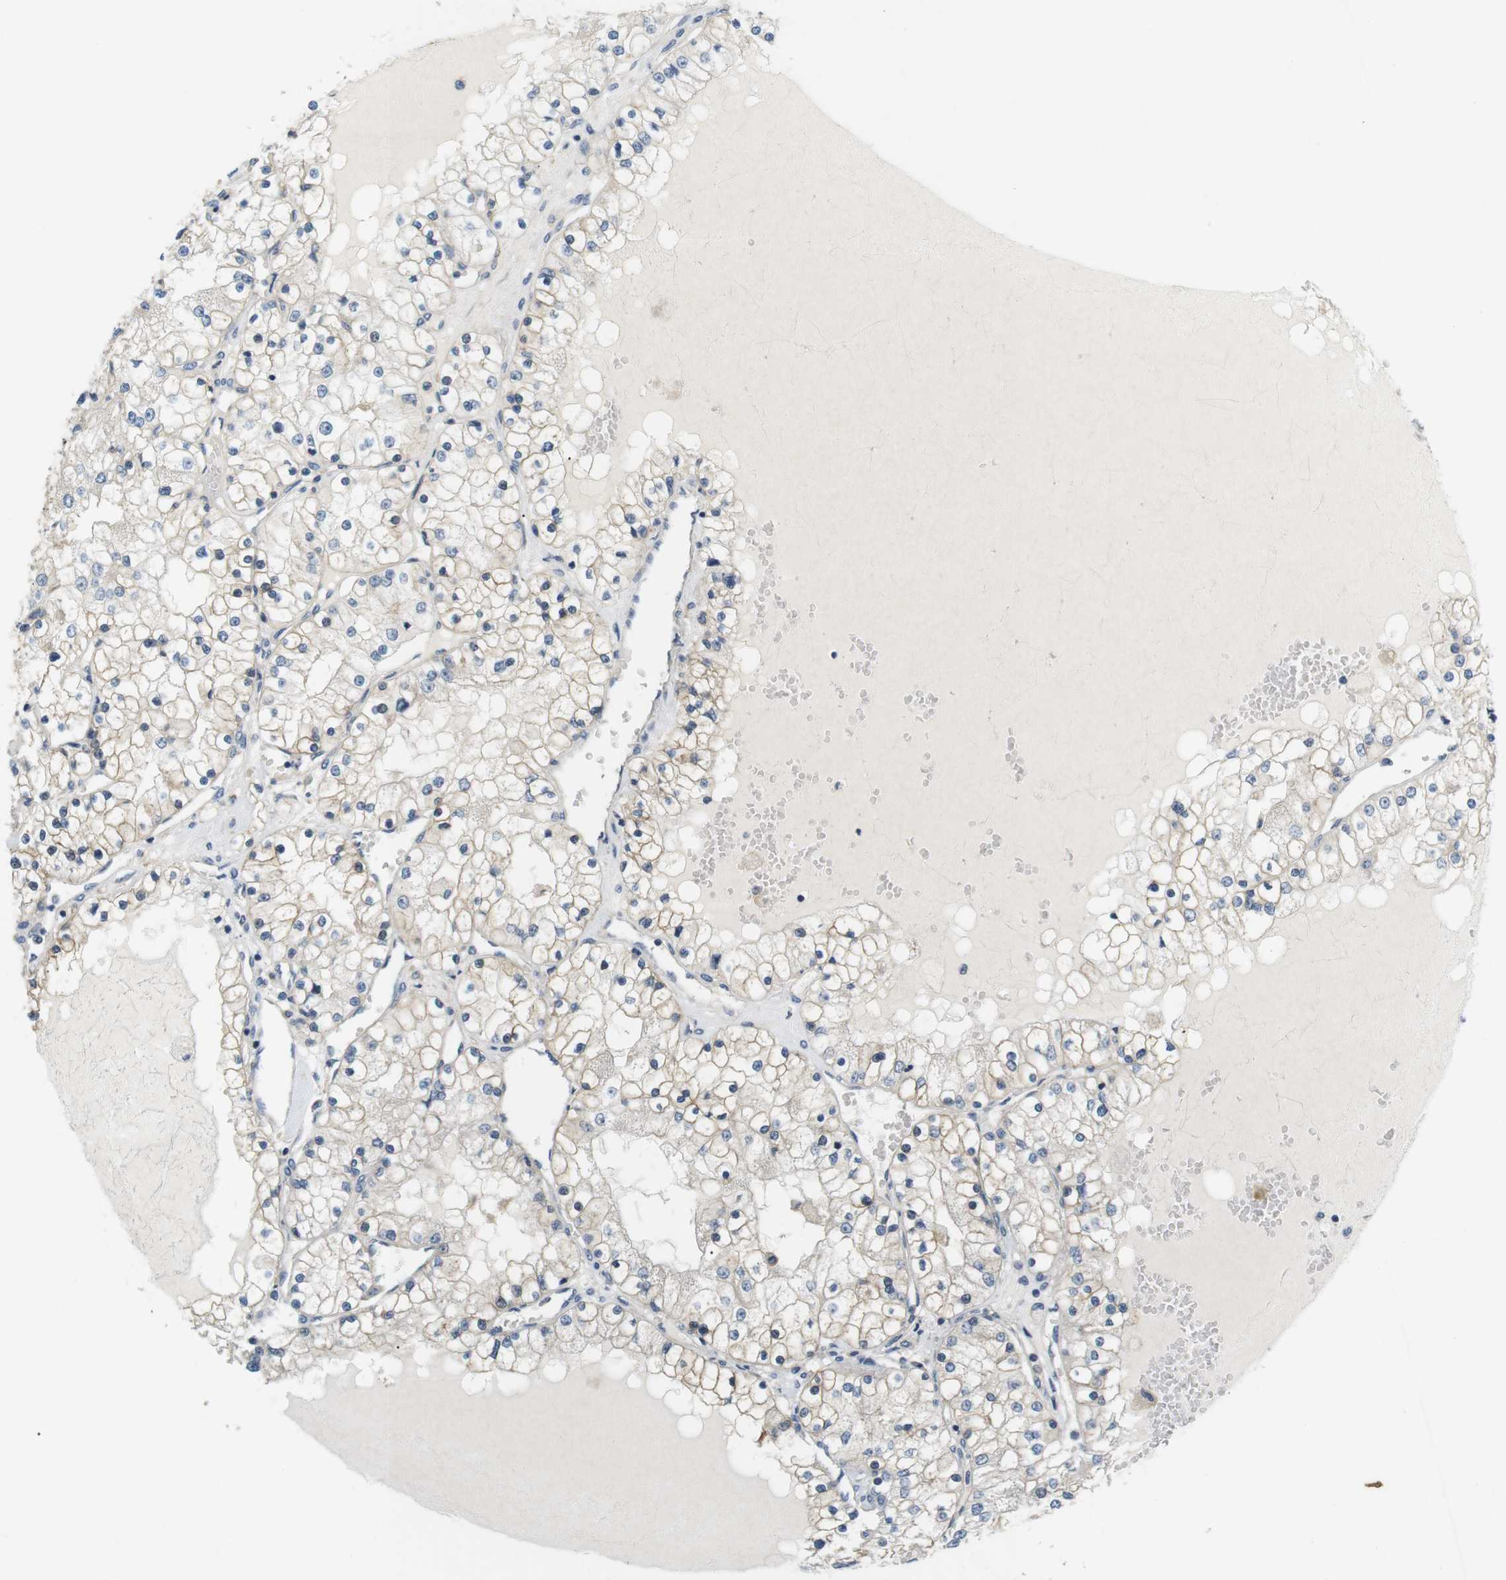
{"staining": {"intensity": "weak", "quantity": "<25%", "location": "cytoplasmic/membranous"}, "tissue": "renal cancer", "cell_type": "Tumor cells", "image_type": "cancer", "snomed": [{"axis": "morphology", "description": "Adenocarcinoma, NOS"}, {"axis": "topography", "description": "Kidney"}], "caption": "The histopathology image reveals no significant staining in tumor cells of renal cancer (adenocarcinoma).", "gene": "SLC30A1", "patient": {"sex": "male", "age": 68}}